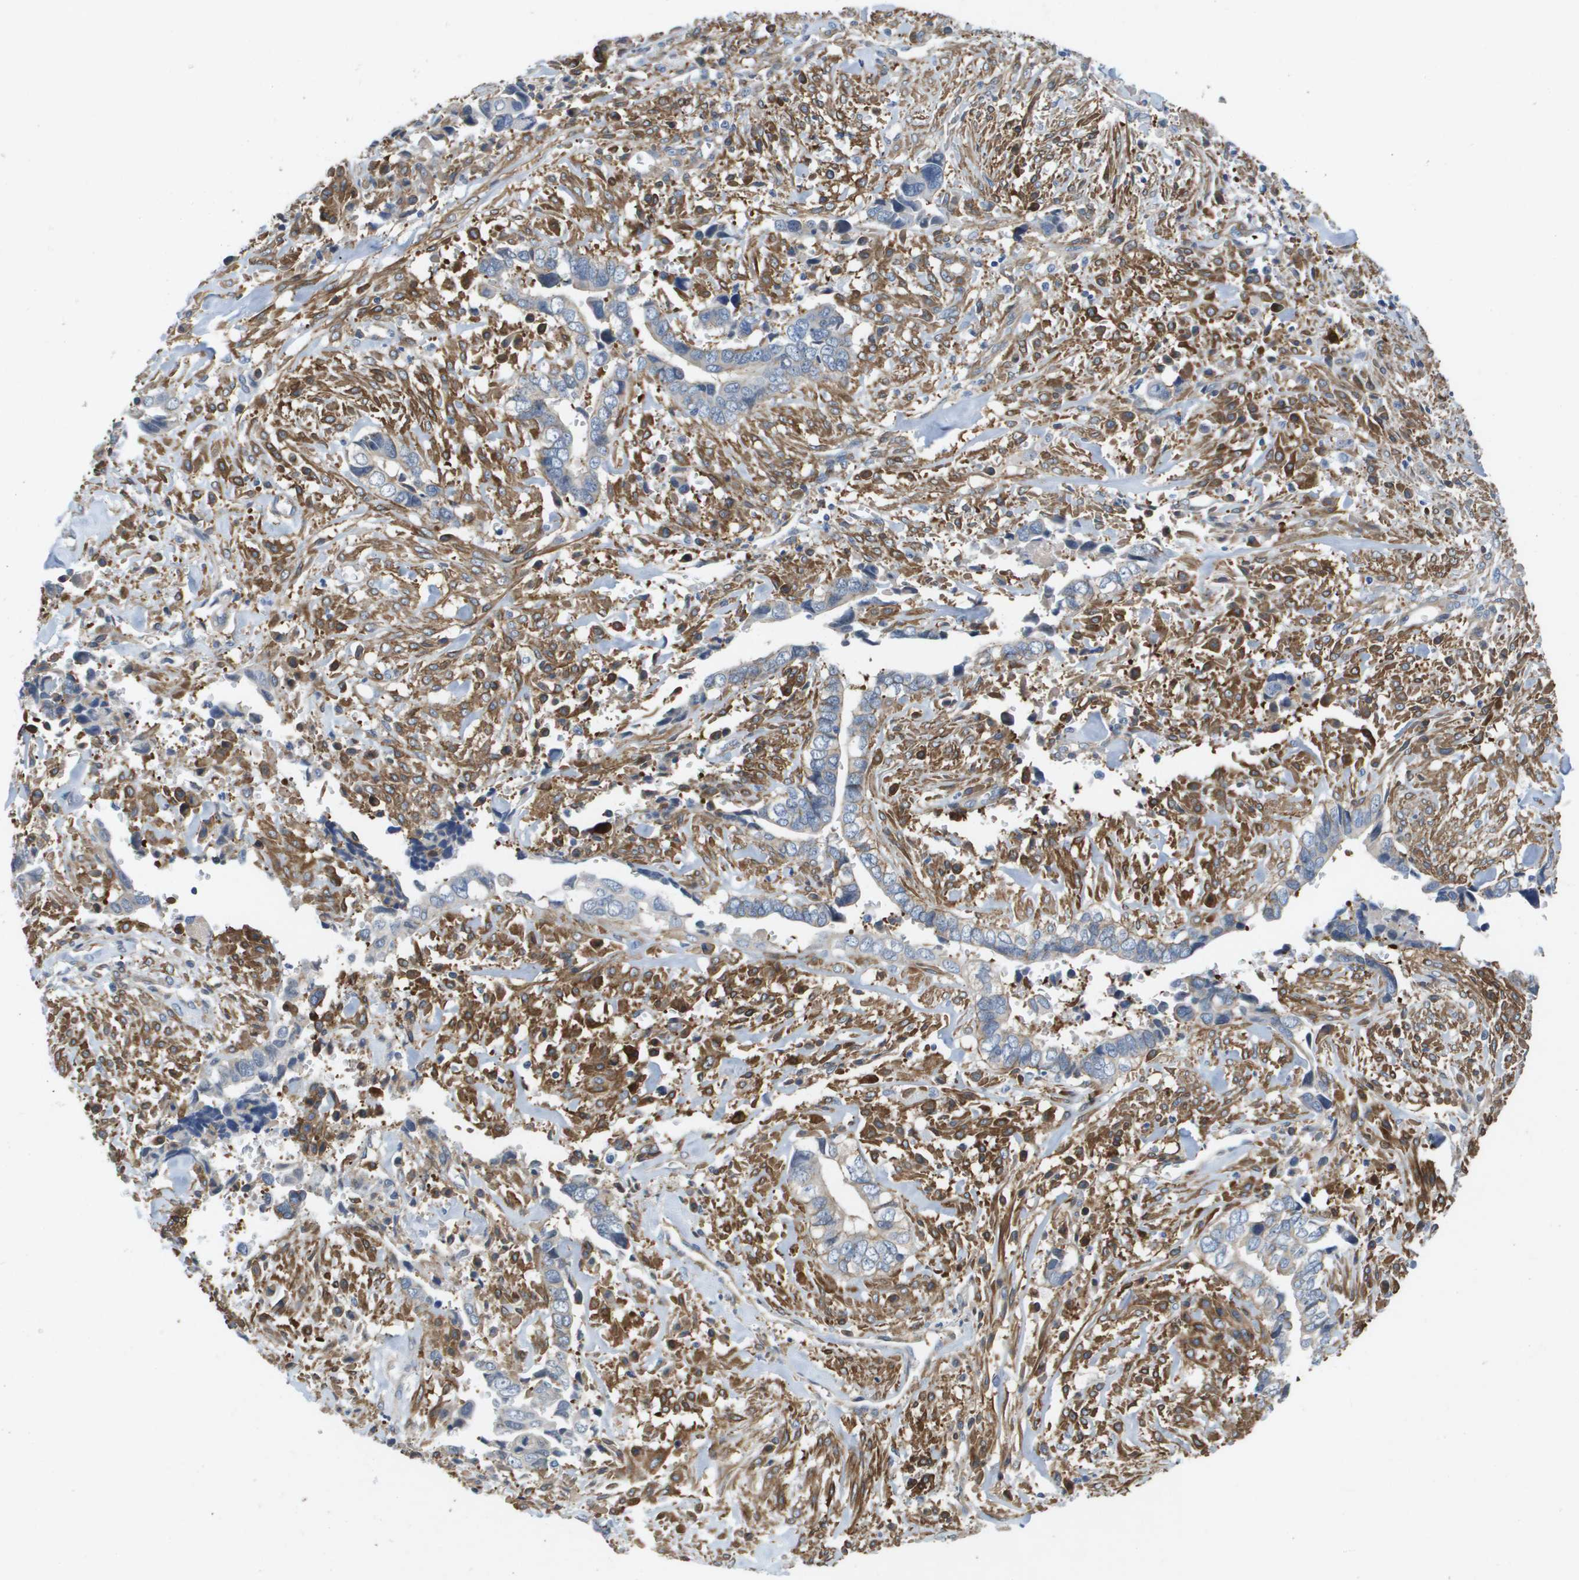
{"staining": {"intensity": "weak", "quantity": "<25%", "location": "cytoplasmic/membranous"}, "tissue": "liver cancer", "cell_type": "Tumor cells", "image_type": "cancer", "snomed": [{"axis": "morphology", "description": "Cholangiocarcinoma"}, {"axis": "topography", "description": "Liver"}], "caption": "Photomicrograph shows no protein positivity in tumor cells of liver cancer (cholangiocarcinoma) tissue.", "gene": "LPP", "patient": {"sex": "female", "age": 79}}